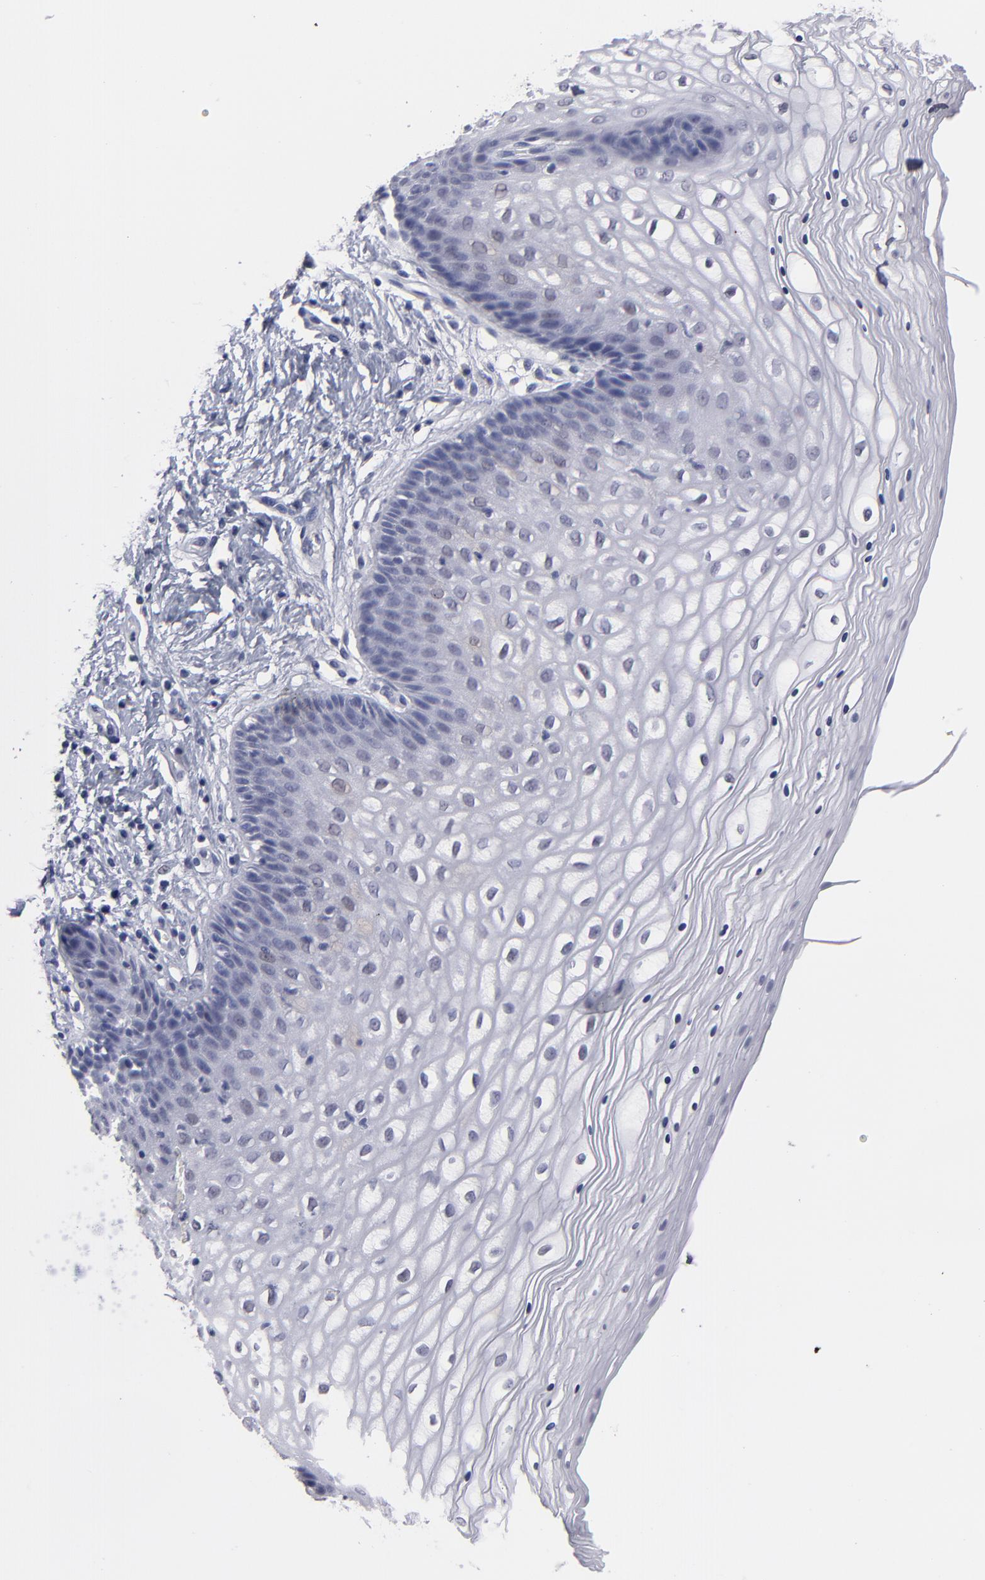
{"staining": {"intensity": "negative", "quantity": "none", "location": "none"}, "tissue": "vagina", "cell_type": "Squamous epithelial cells", "image_type": "normal", "snomed": [{"axis": "morphology", "description": "Normal tissue, NOS"}, {"axis": "topography", "description": "Vagina"}], "caption": "Photomicrograph shows no protein positivity in squamous epithelial cells of unremarkable vagina. (DAB (3,3'-diaminobenzidine) immunohistochemistry, high magnification).", "gene": "TEX11", "patient": {"sex": "female", "age": 34}}